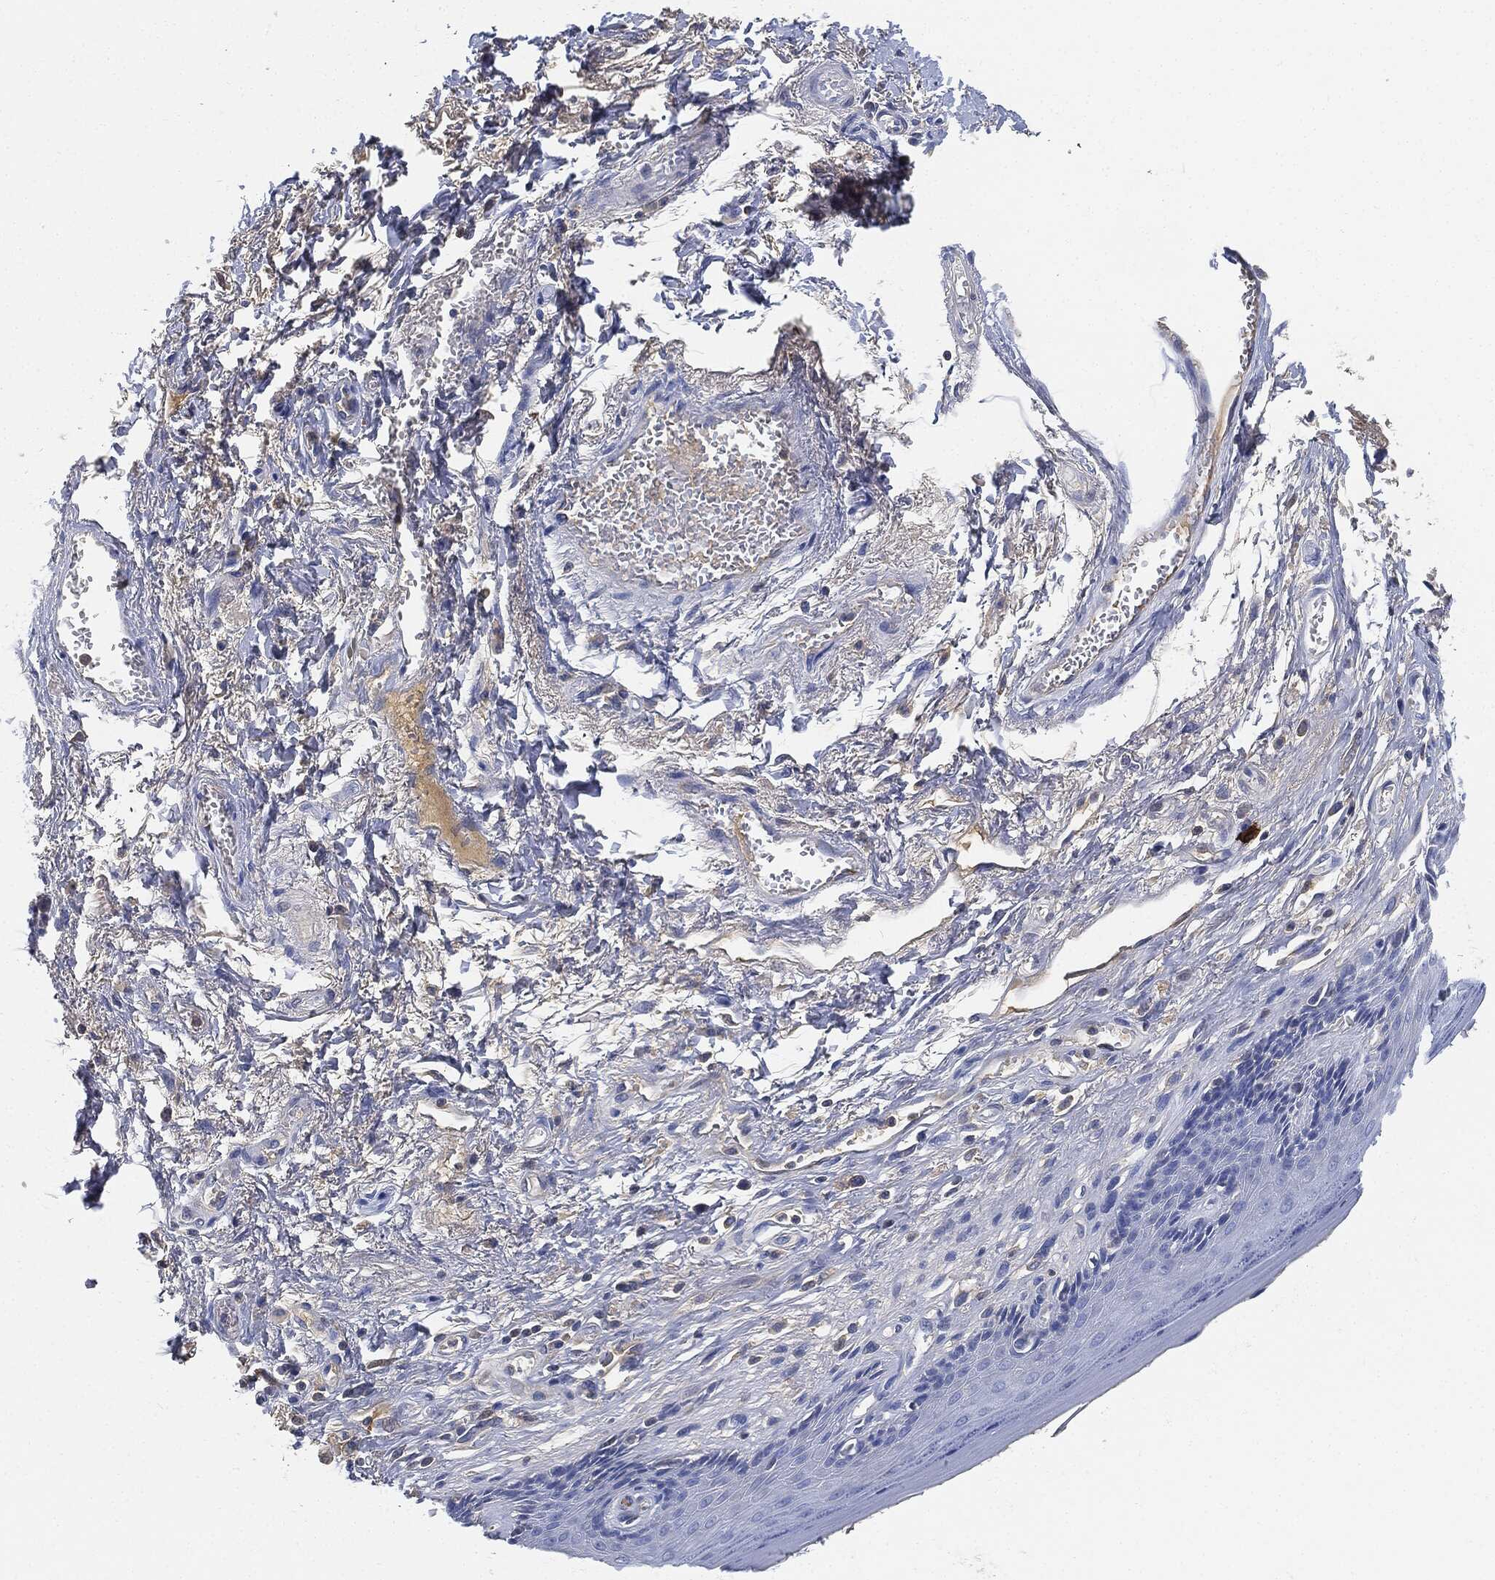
{"staining": {"intensity": "negative", "quantity": "none", "location": "none"}, "tissue": "skin", "cell_type": "Epidermal cells", "image_type": "normal", "snomed": [{"axis": "morphology", "description": "Normal tissue, NOS"}, {"axis": "morphology", "description": "Adenocarcinoma, NOS"}, {"axis": "topography", "description": "Rectum"}, {"axis": "topography", "description": "Anal"}], "caption": "The immunohistochemistry image has no significant staining in epidermal cells of skin. (DAB immunohistochemistry with hematoxylin counter stain).", "gene": "IGLV6", "patient": {"sex": "female", "age": 68}}